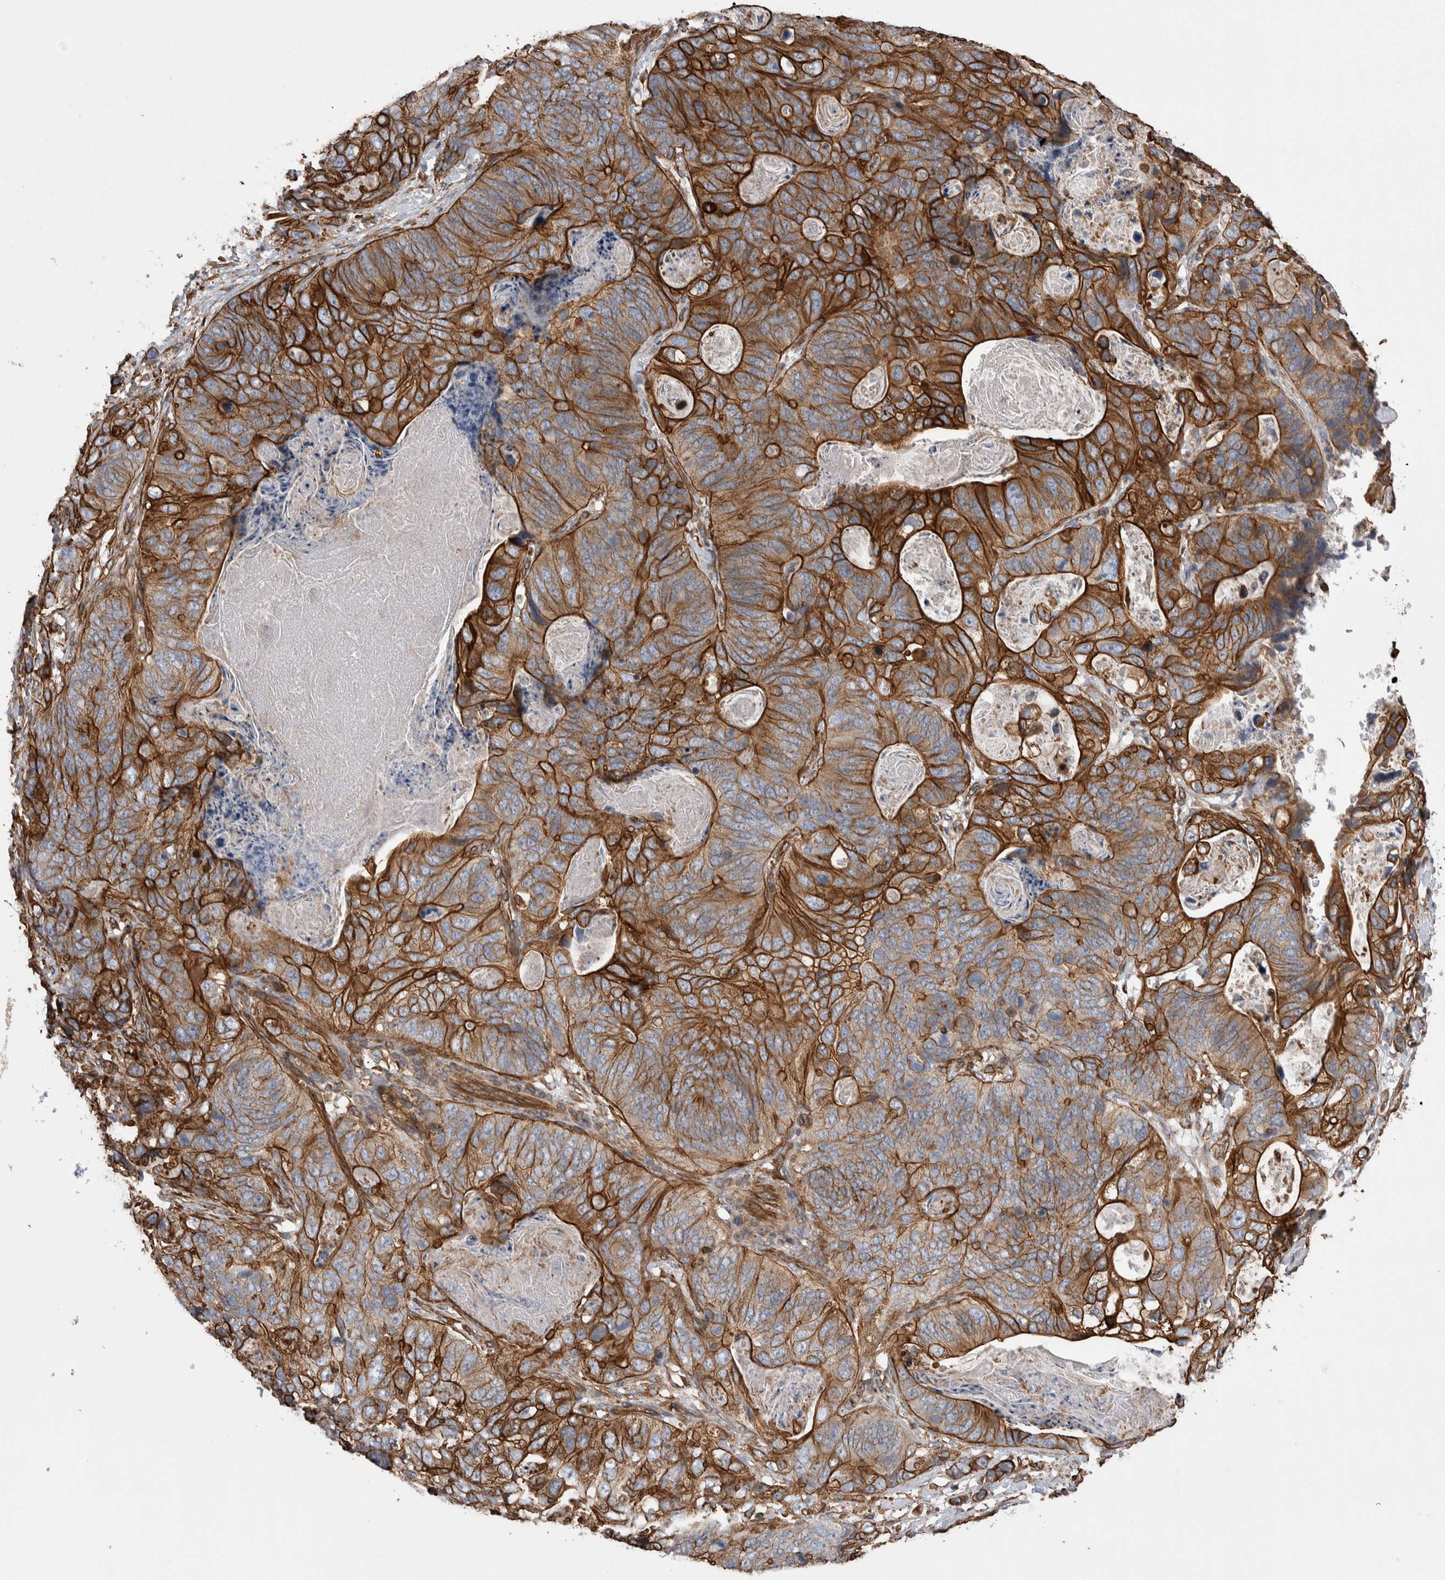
{"staining": {"intensity": "strong", "quantity": ">75%", "location": "cytoplasmic/membranous"}, "tissue": "stomach cancer", "cell_type": "Tumor cells", "image_type": "cancer", "snomed": [{"axis": "morphology", "description": "Normal tissue, NOS"}, {"axis": "morphology", "description": "Adenocarcinoma, NOS"}, {"axis": "topography", "description": "Stomach"}], "caption": "Human stomach cancer (adenocarcinoma) stained for a protein (brown) shows strong cytoplasmic/membranous positive staining in approximately >75% of tumor cells.", "gene": "KIF12", "patient": {"sex": "female", "age": 89}}